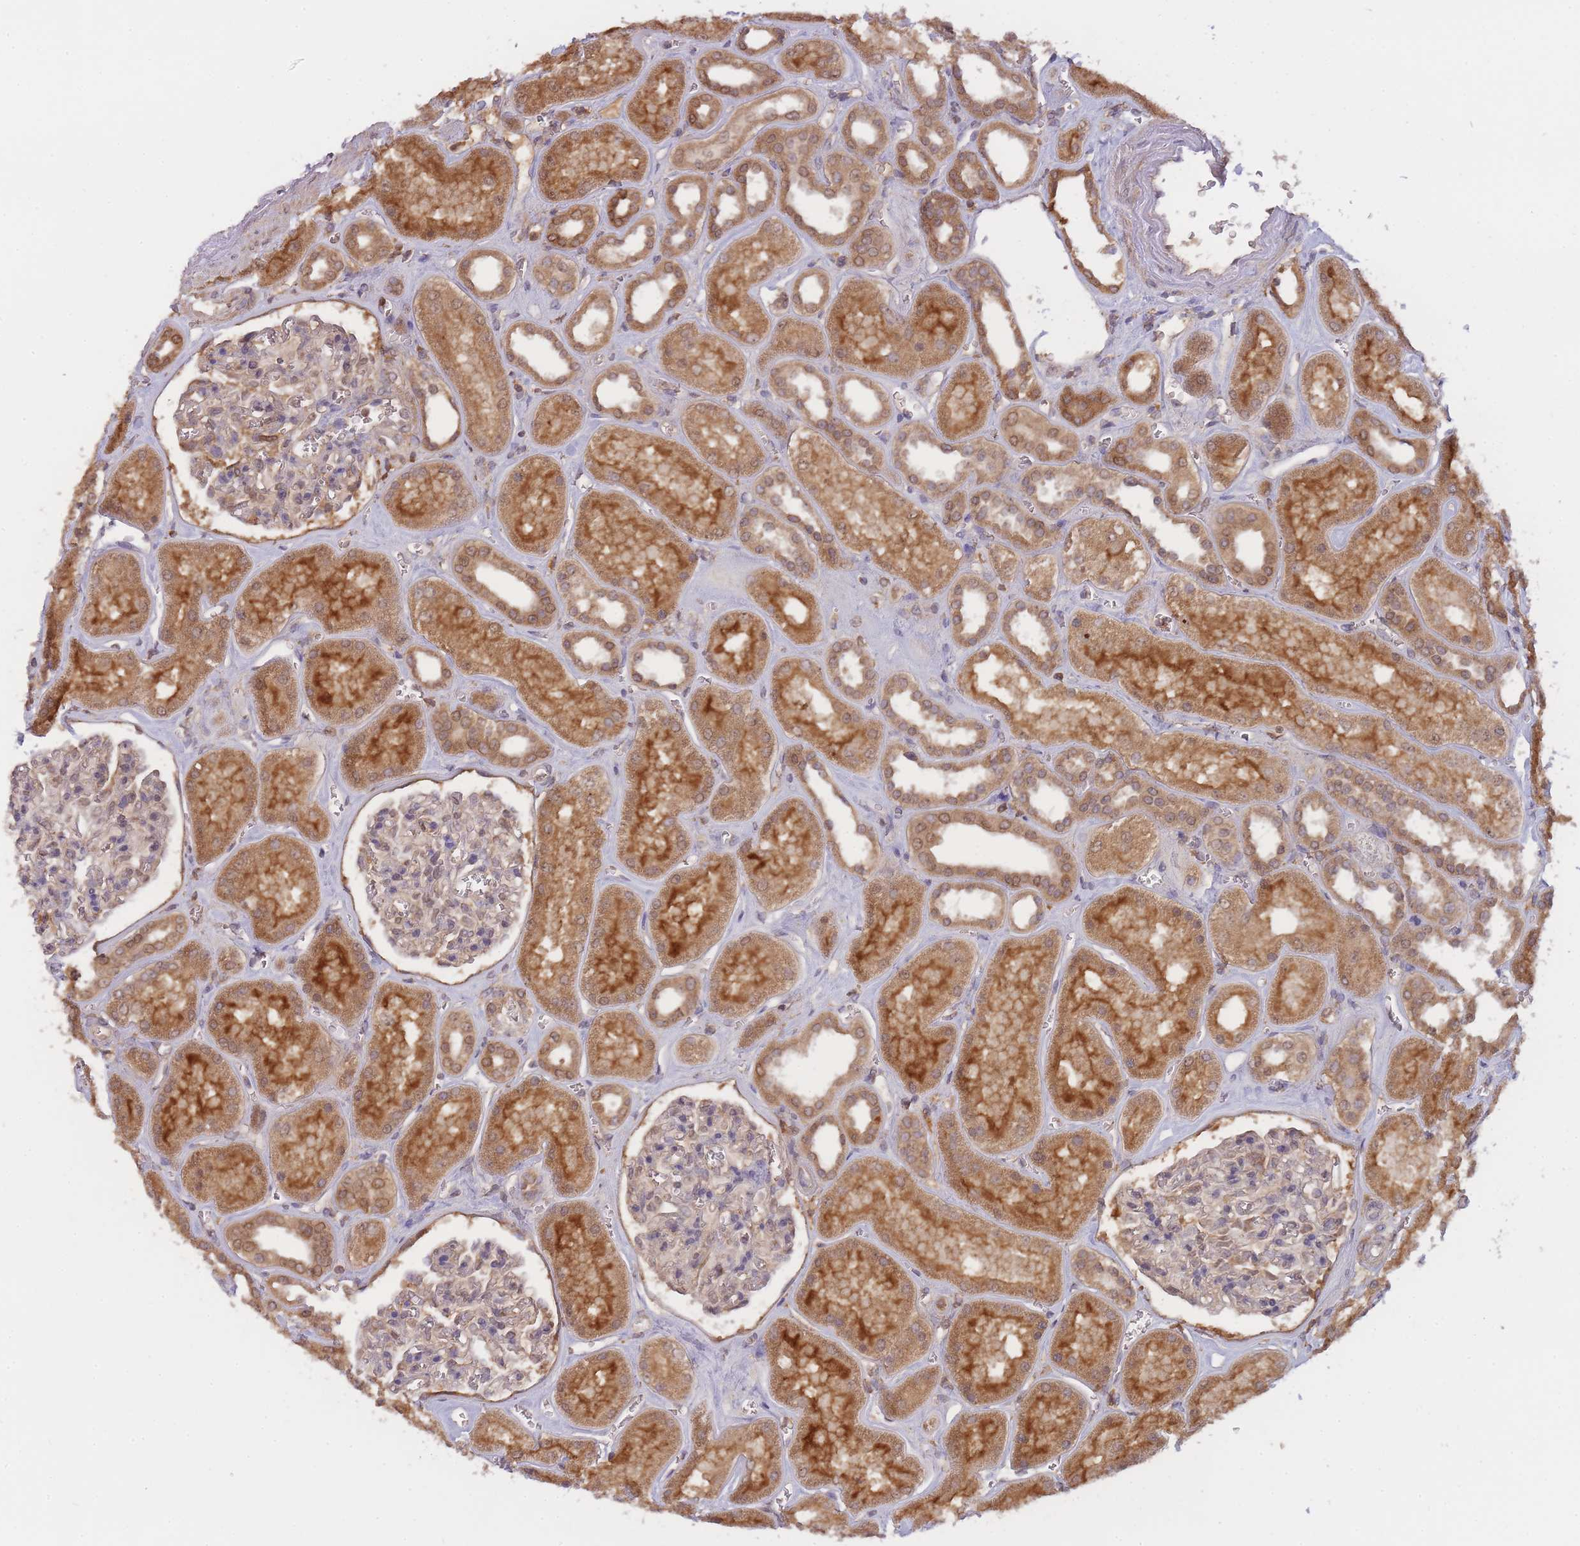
{"staining": {"intensity": "moderate", "quantity": "<25%", "location": "cytoplasmic/membranous"}, "tissue": "kidney", "cell_type": "Cells in glomeruli", "image_type": "normal", "snomed": [{"axis": "morphology", "description": "Normal tissue, NOS"}, {"axis": "morphology", "description": "Adenocarcinoma, NOS"}, {"axis": "topography", "description": "Kidney"}], "caption": "A high-resolution micrograph shows immunohistochemistry staining of normal kidney, which displays moderate cytoplasmic/membranous expression in approximately <25% of cells in glomeruli. (Stains: DAB (3,3'-diaminobenzidine) in brown, nuclei in blue, Microscopy: brightfield microscopy at high magnification).", "gene": "PIP4P1", "patient": {"sex": "female", "age": 68}}